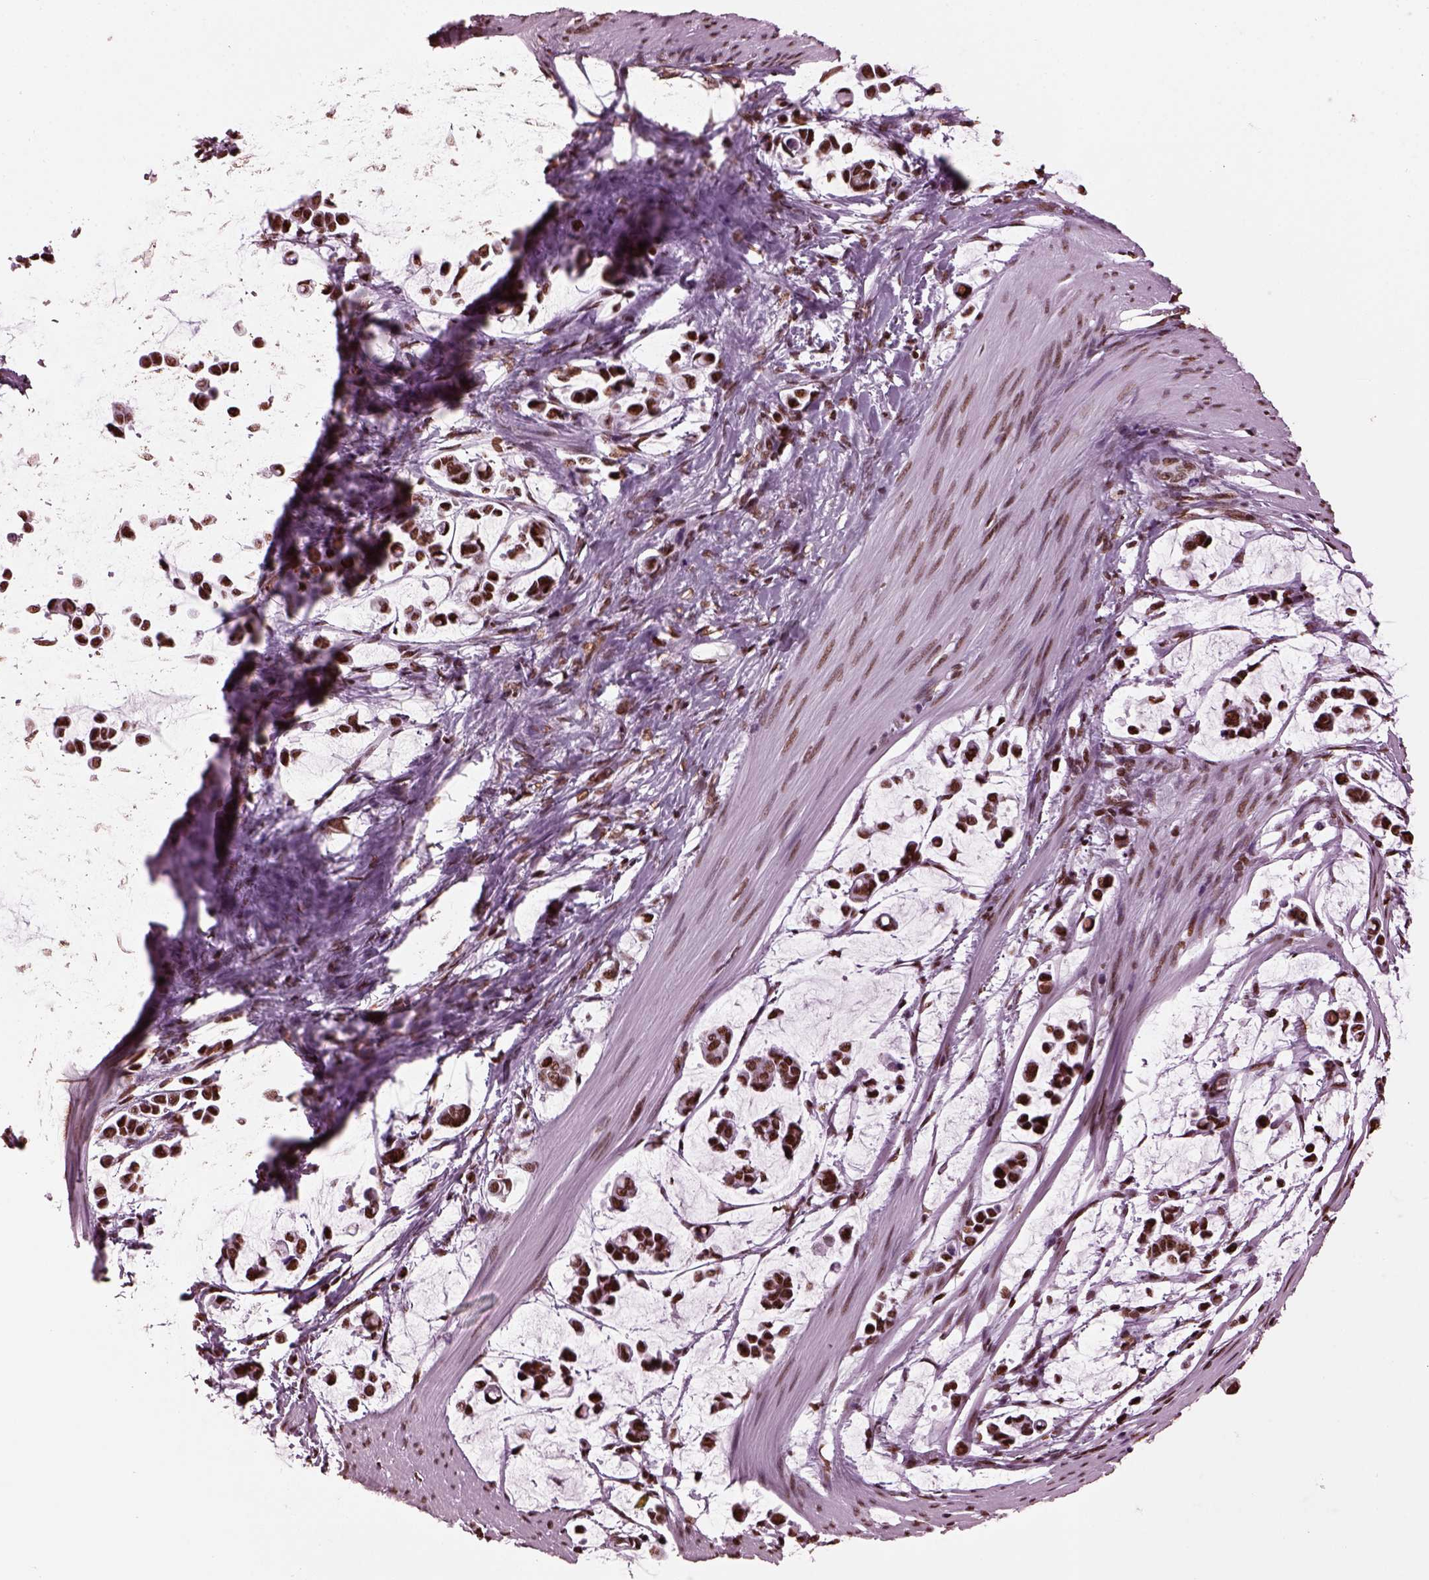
{"staining": {"intensity": "strong", "quantity": ">75%", "location": "nuclear"}, "tissue": "stomach cancer", "cell_type": "Tumor cells", "image_type": "cancer", "snomed": [{"axis": "morphology", "description": "Adenocarcinoma, NOS"}, {"axis": "topography", "description": "Stomach"}], "caption": "IHC (DAB) staining of human stomach cancer (adenocarcinoma) reveals strong nuclear protein expression in about >75% of tumor cells.", "gene": "CBFA2T3", "patient": {"sex": "male", "age": 82}}